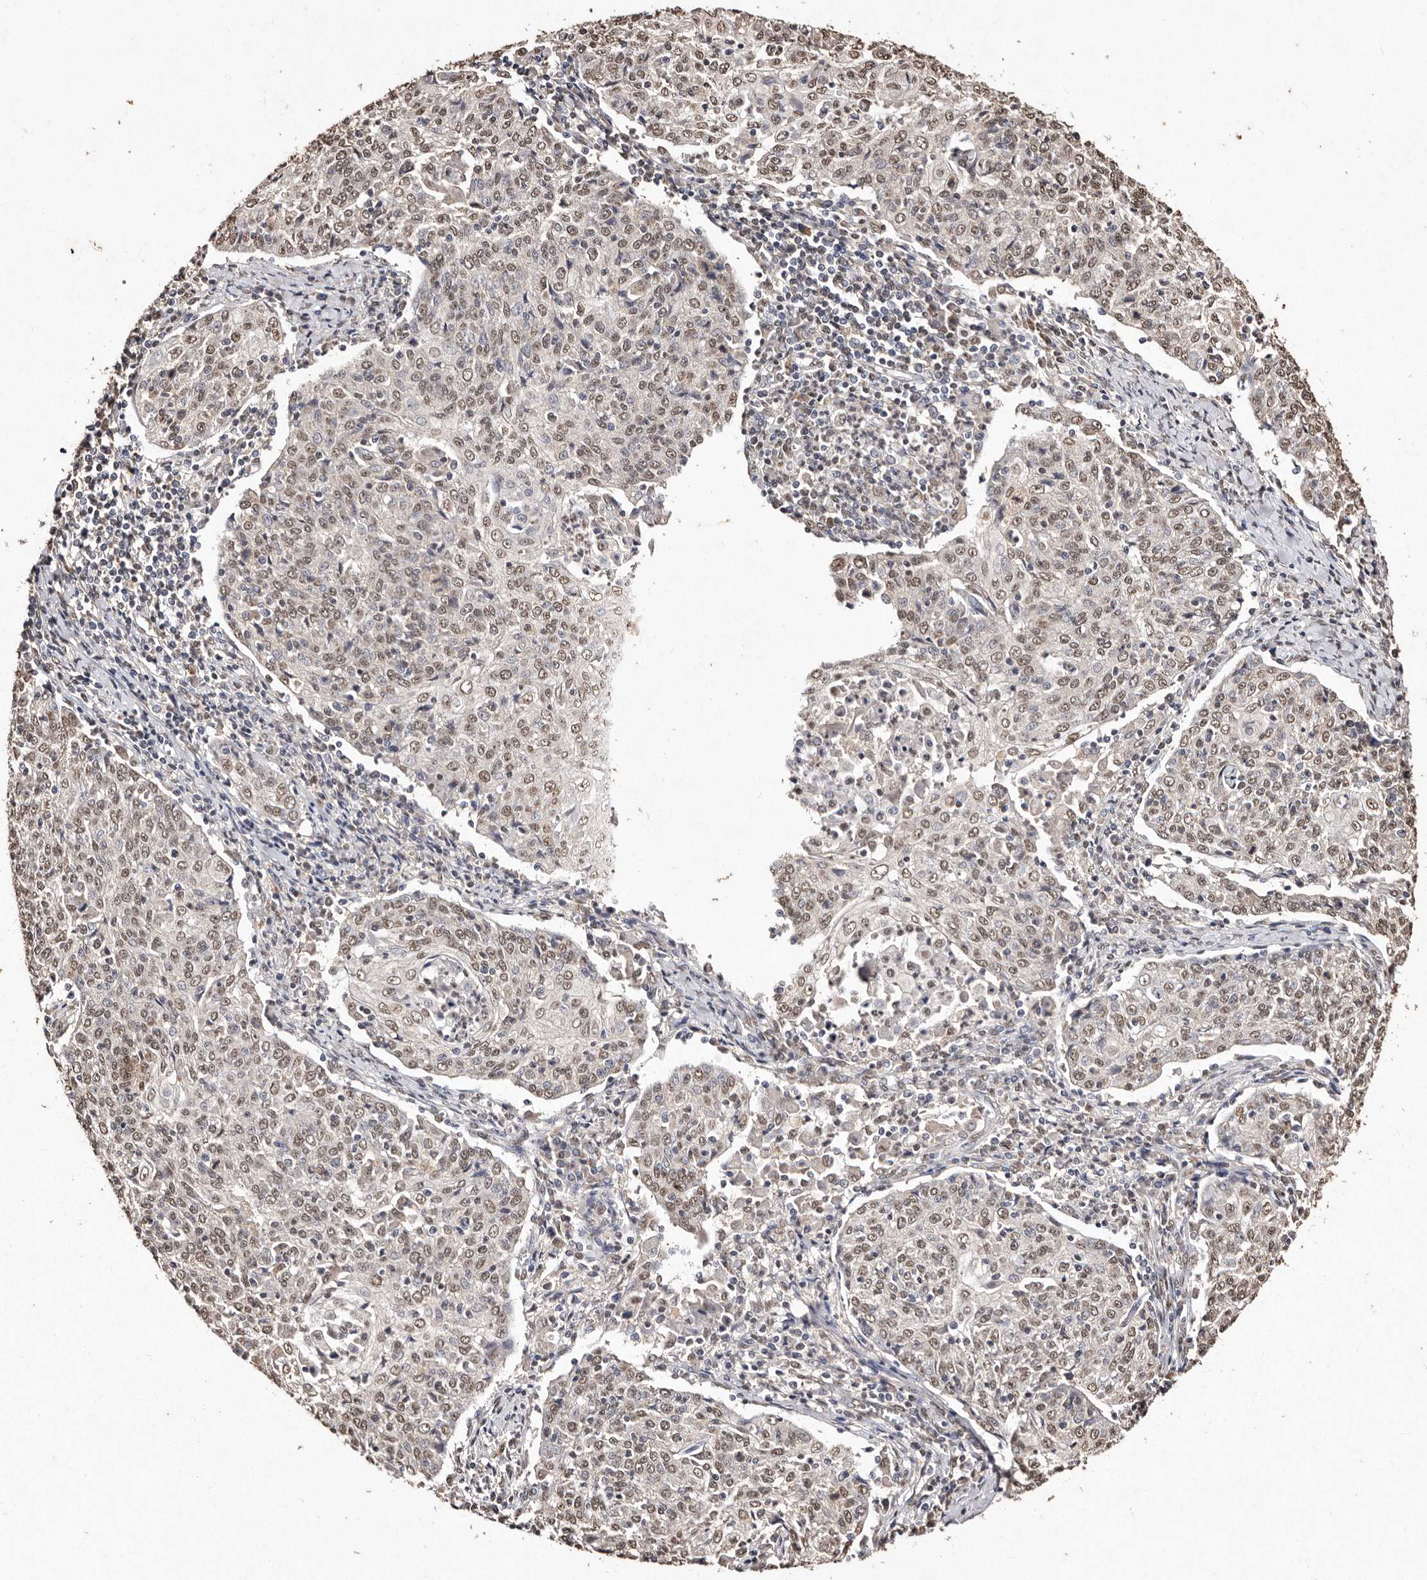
{"staining": {"intensity": "moderate", "quantity": ">75%", "location": "nuclear"}, "tissue": "cervical cancer", "cell_type": "Tumor cells", "image_type": "cancer", "snomed": [{"axis": "morphology", "description": "Squamous cell carcinoma, NOS"}, {"axis": "topography", "description": "Cervix"}], "caption": "Squamous cell carcinoma (cervical) stained with a protein marker exhibits moderate staining in tumor cells.", "gene": "ERBB4", "patient": {"sex": "female", "age": 48}}